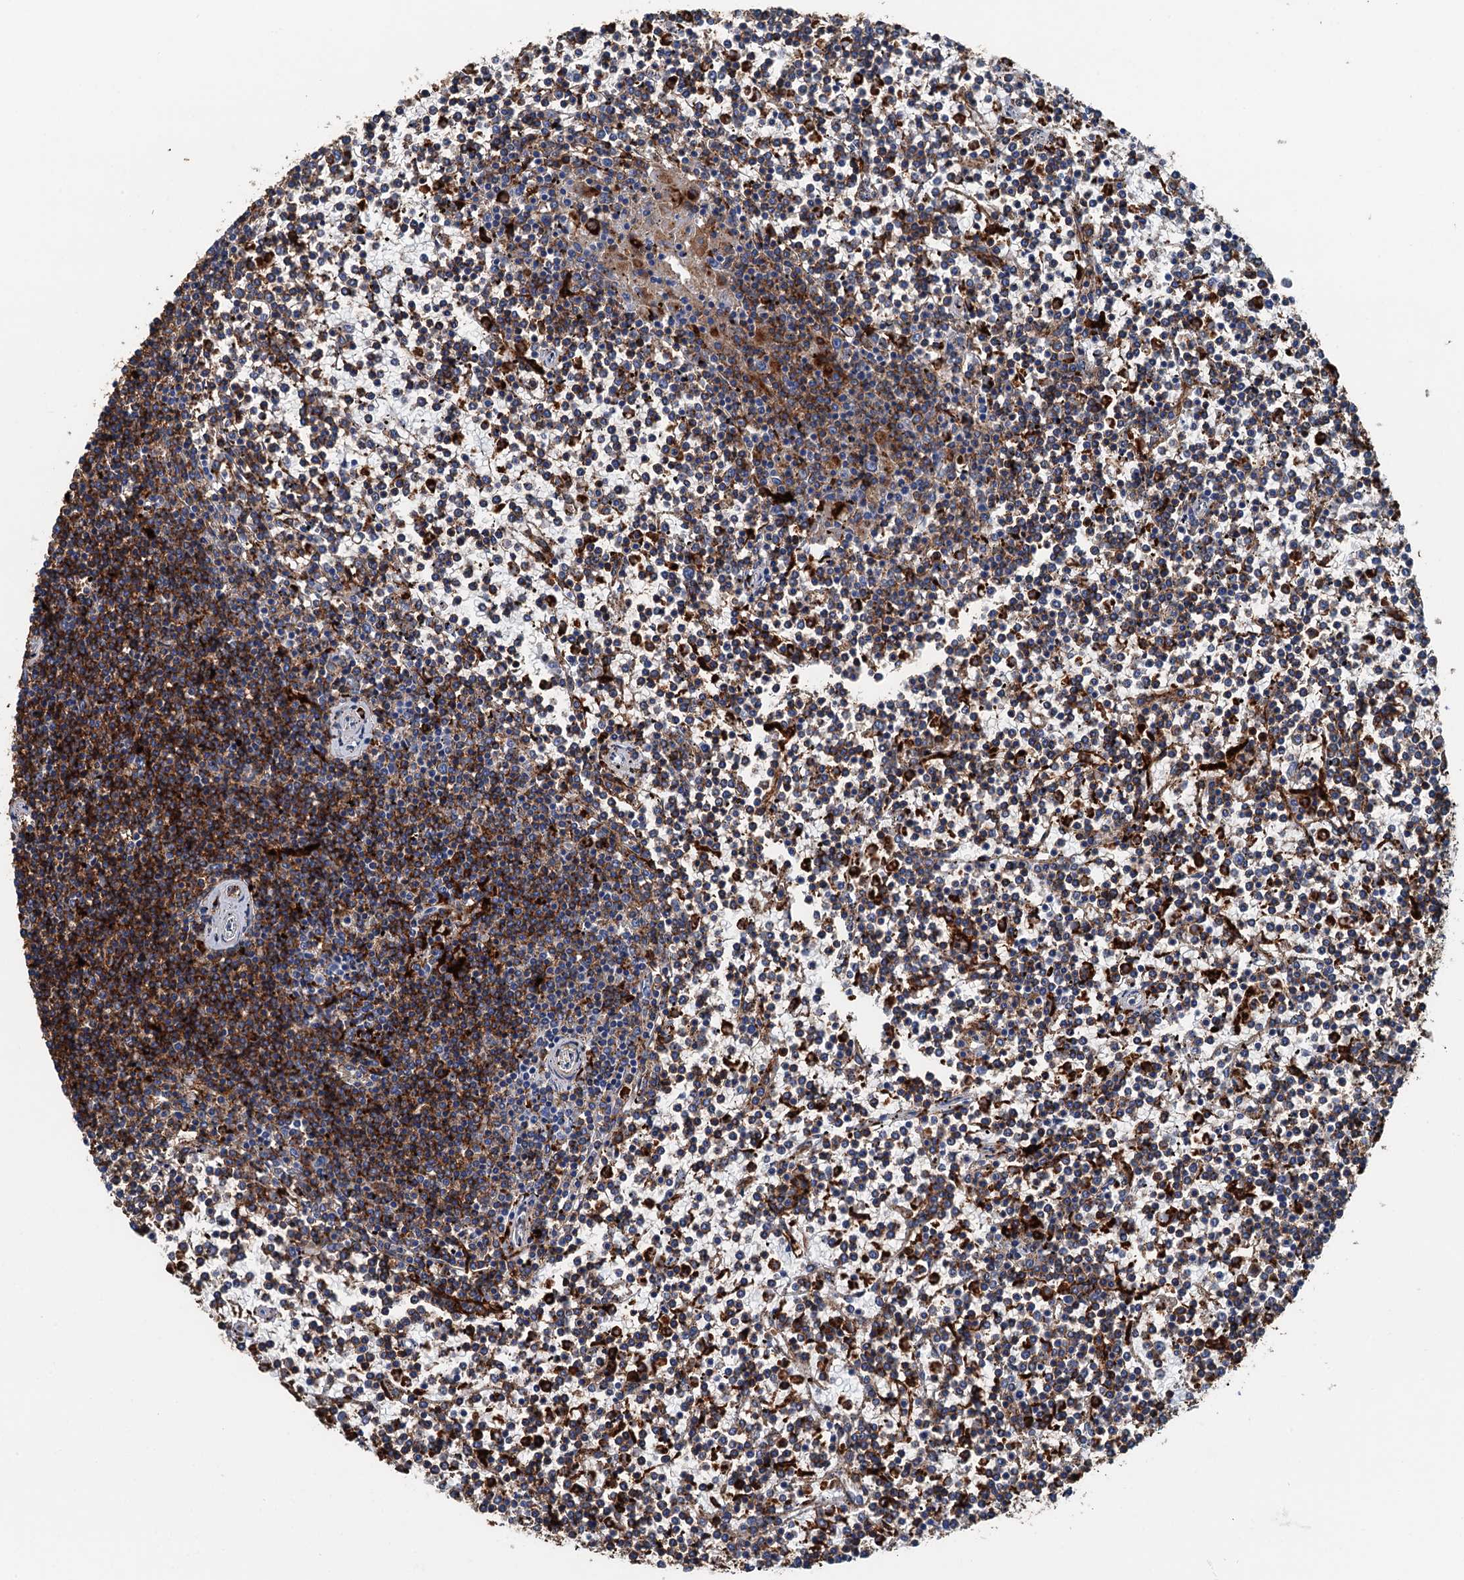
{"staining": {"intensity": "moderate", "quantity": "25%-75%", "location": "cytoplasmic/membranous"}, "tissue": "lymphoma", "cell_type": "Tumor cells", "image_type": "cancer", "snomed": [{"axis": "morphology", "description": "Malignant lymphoma, non-Hodgkin's type, Low grade"}, {"axis": "topography", "description": "Spleen"}], "caption": "This micrograph reveals IHC staining of human lymphoma, with medium moderate cytoplasmic/membranous positivity in about 25%-75% of tumor cells.", "gene": "PLAC8", "patient": {"sex": "female", "age": 19}}